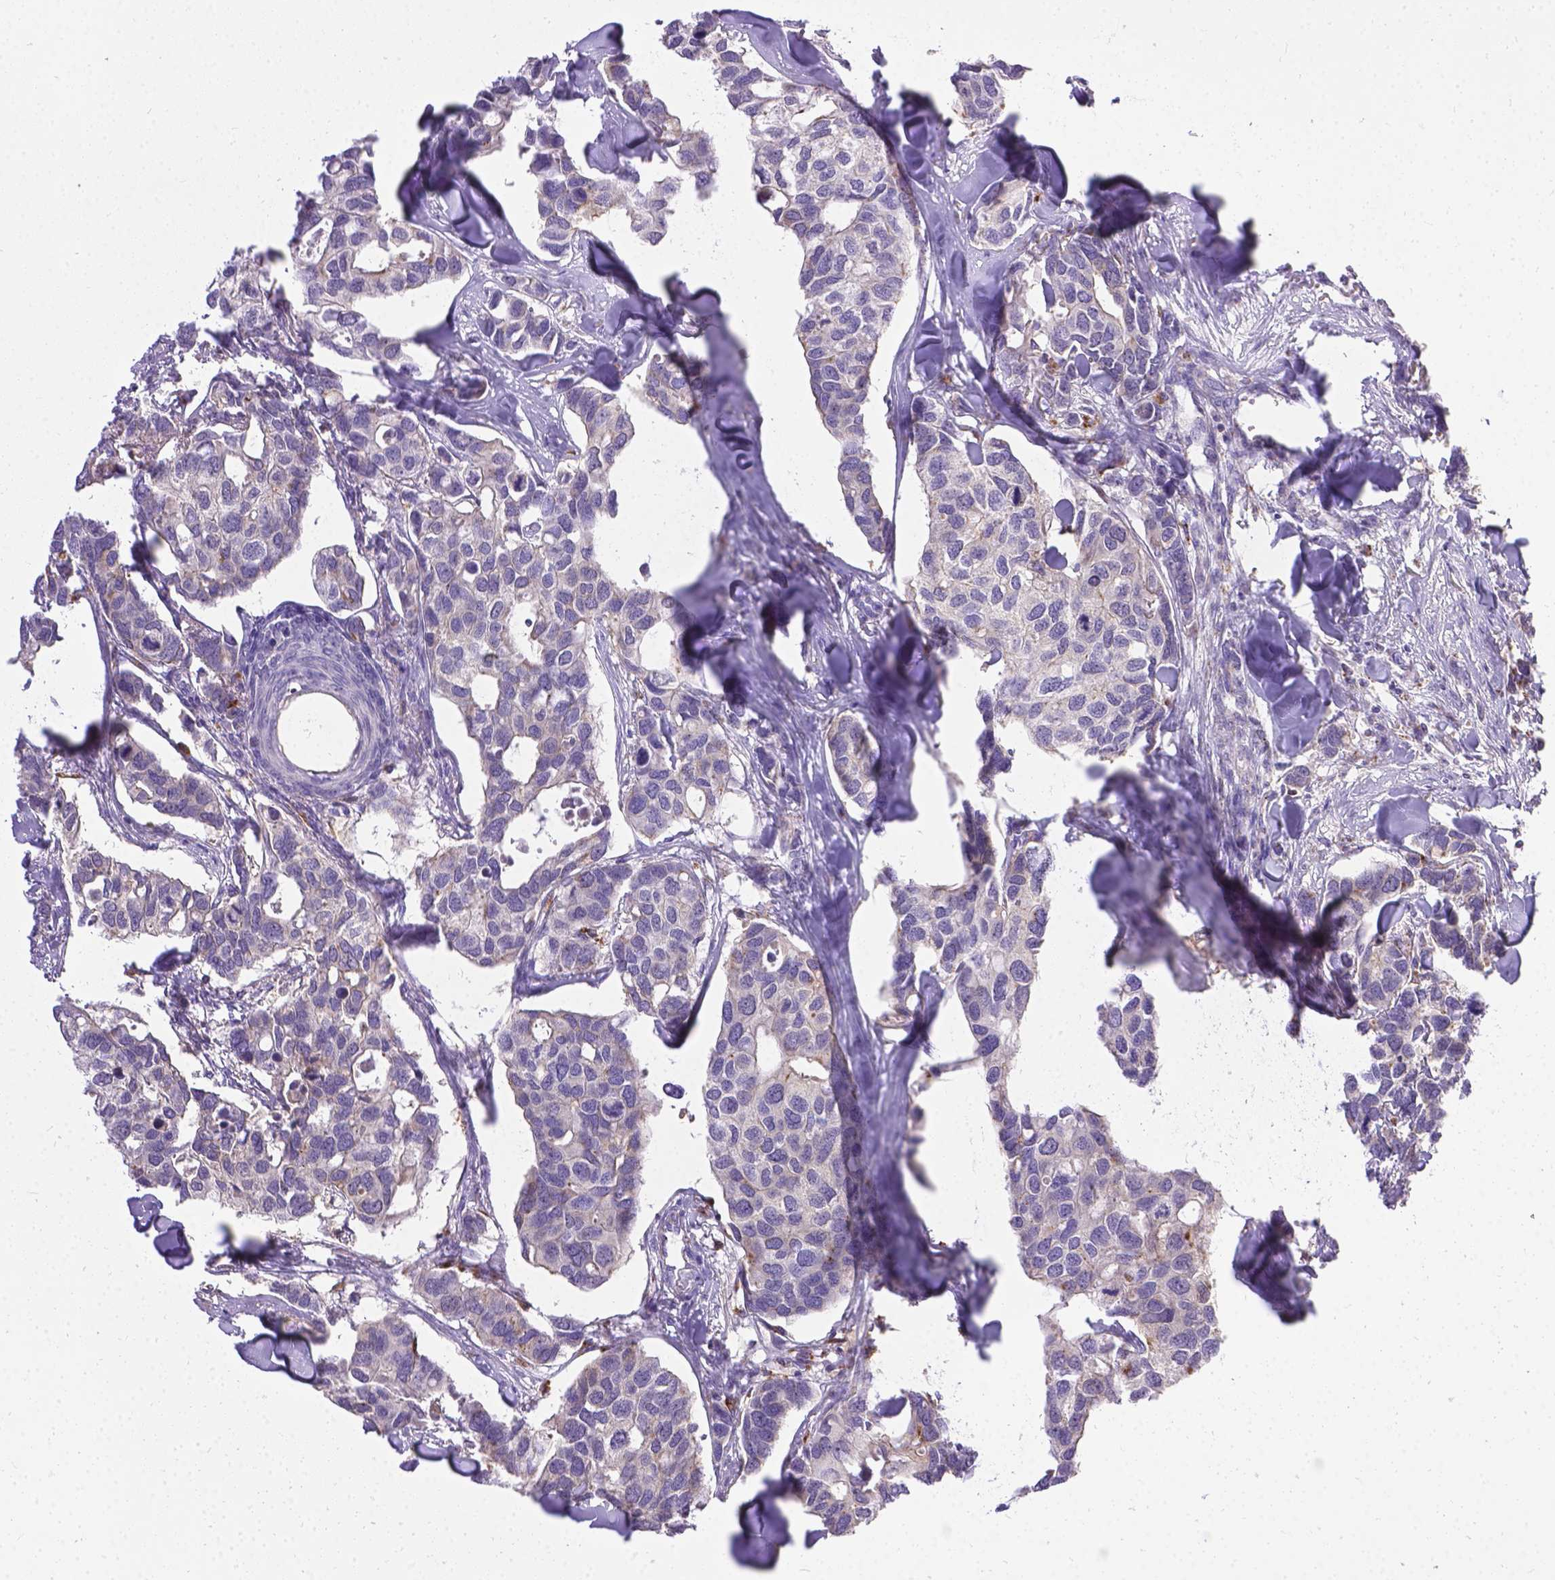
{"staining": {"intensity": "negative", "quantity": "none", "location": "none"}, "tissue": "breast cancer", "cell_type": "Tumor cells", "image_type": "cancer", "snomed": [{"axis": "morphology", "description": "Duct carcinoma"}, {"axis": "topography", "description": "Breast"}], "caption": "Breast cancer (infiltrating ductal carcinoma) was stained to show a protein in brown. There is no significant positivity in tumor cells.", "gene": "TM4SF18", "patient": {"sex": "female", "age": 83}}